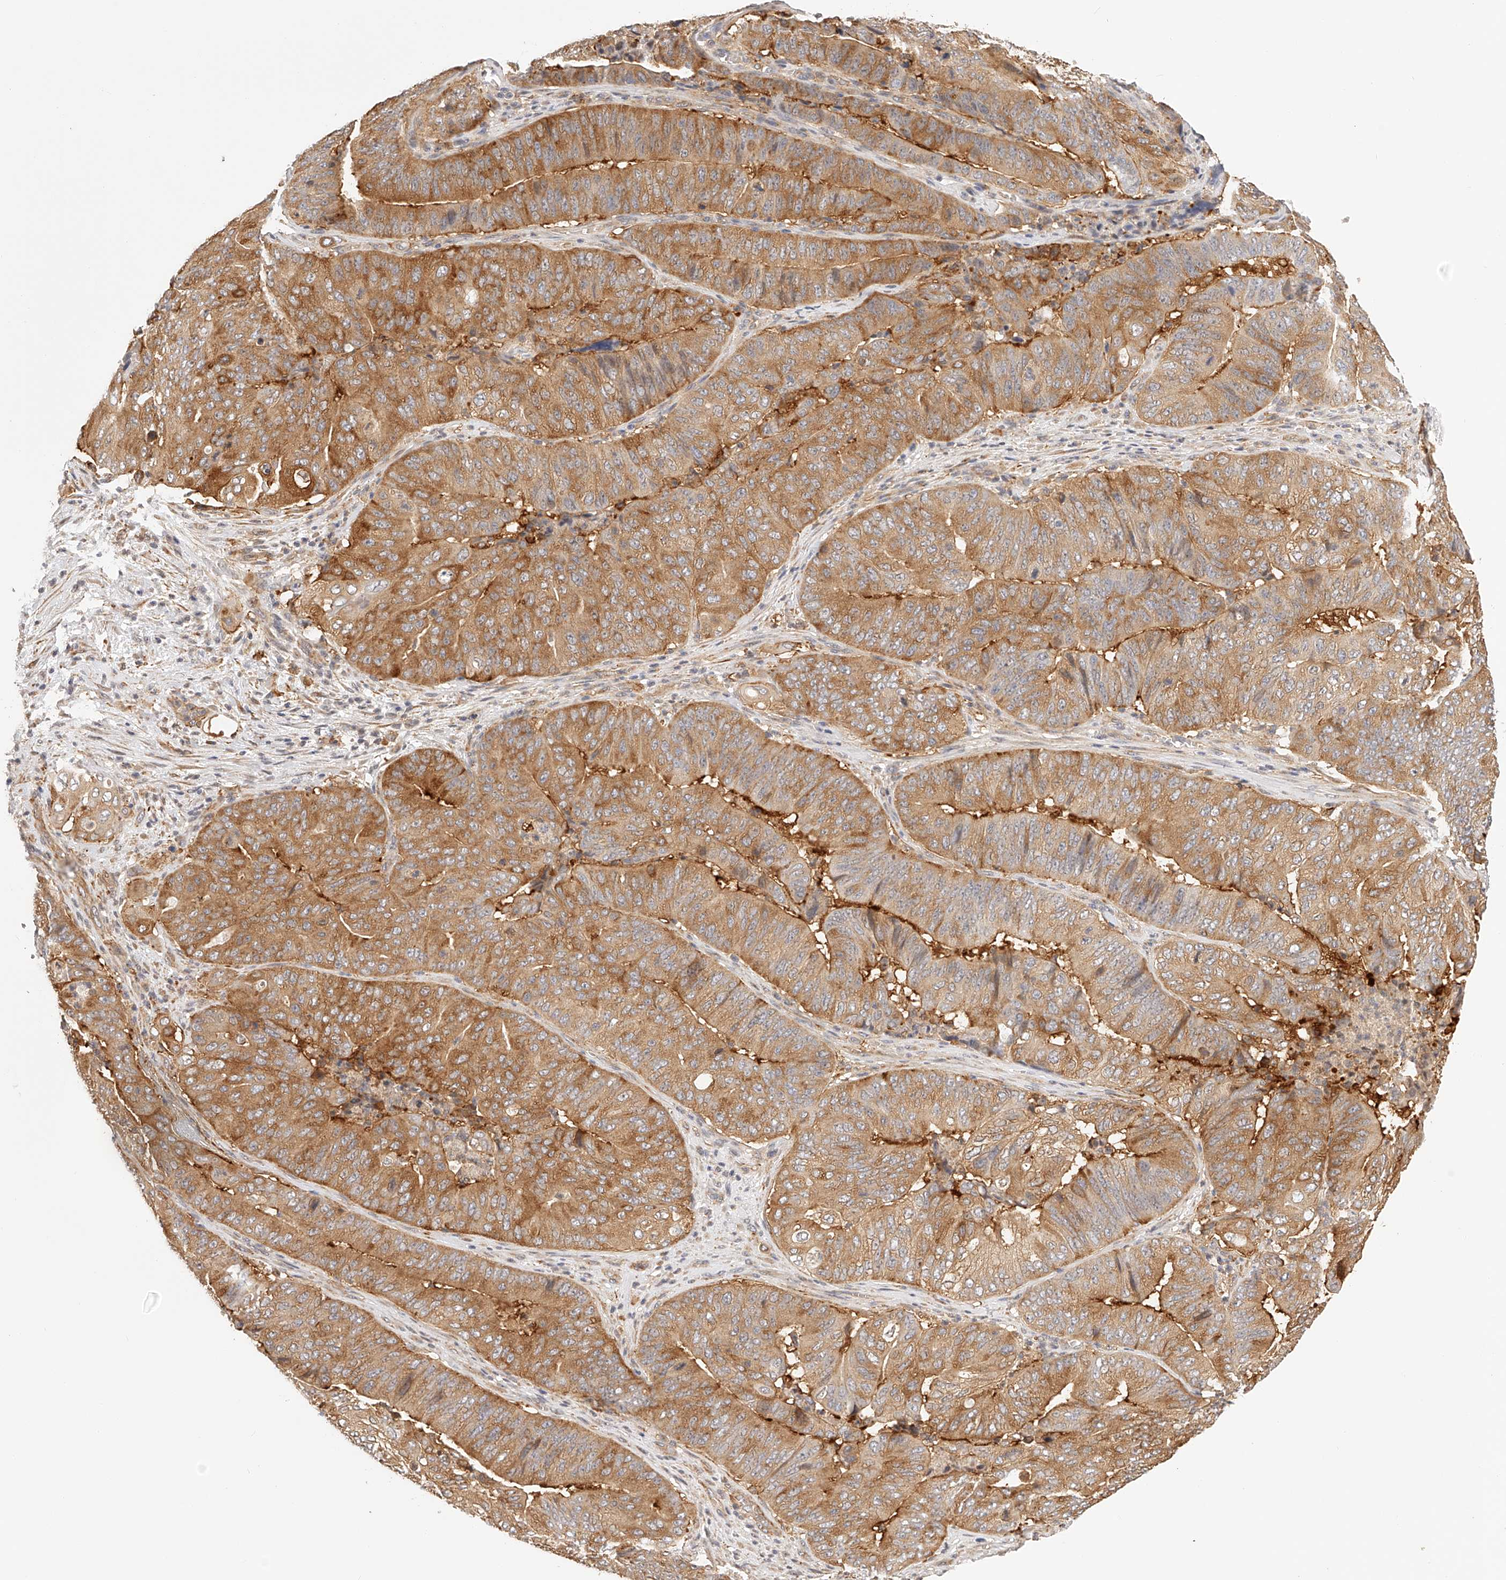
{"staining": {"intensity": "strong", "quantity": ">75%", "location": "cytoplasmic/membranous"}, "tissue": "pancreatic cancer", "cell_type": "Tumor cells", "image_type": "cancer", "snomed": [{"axis": "morphology", "description": "Adenocarcinoma, NOS"}, {"axis": "topography", "description": "Pancreas"}], "caption": "IHC of pancreatic adenocarcinoma shows high levels of strong cytoplasmic/membranous staining in about >75% of tumor cells.", "gene": "SYNC", "patient": {"sex": "female", "age": 77}}